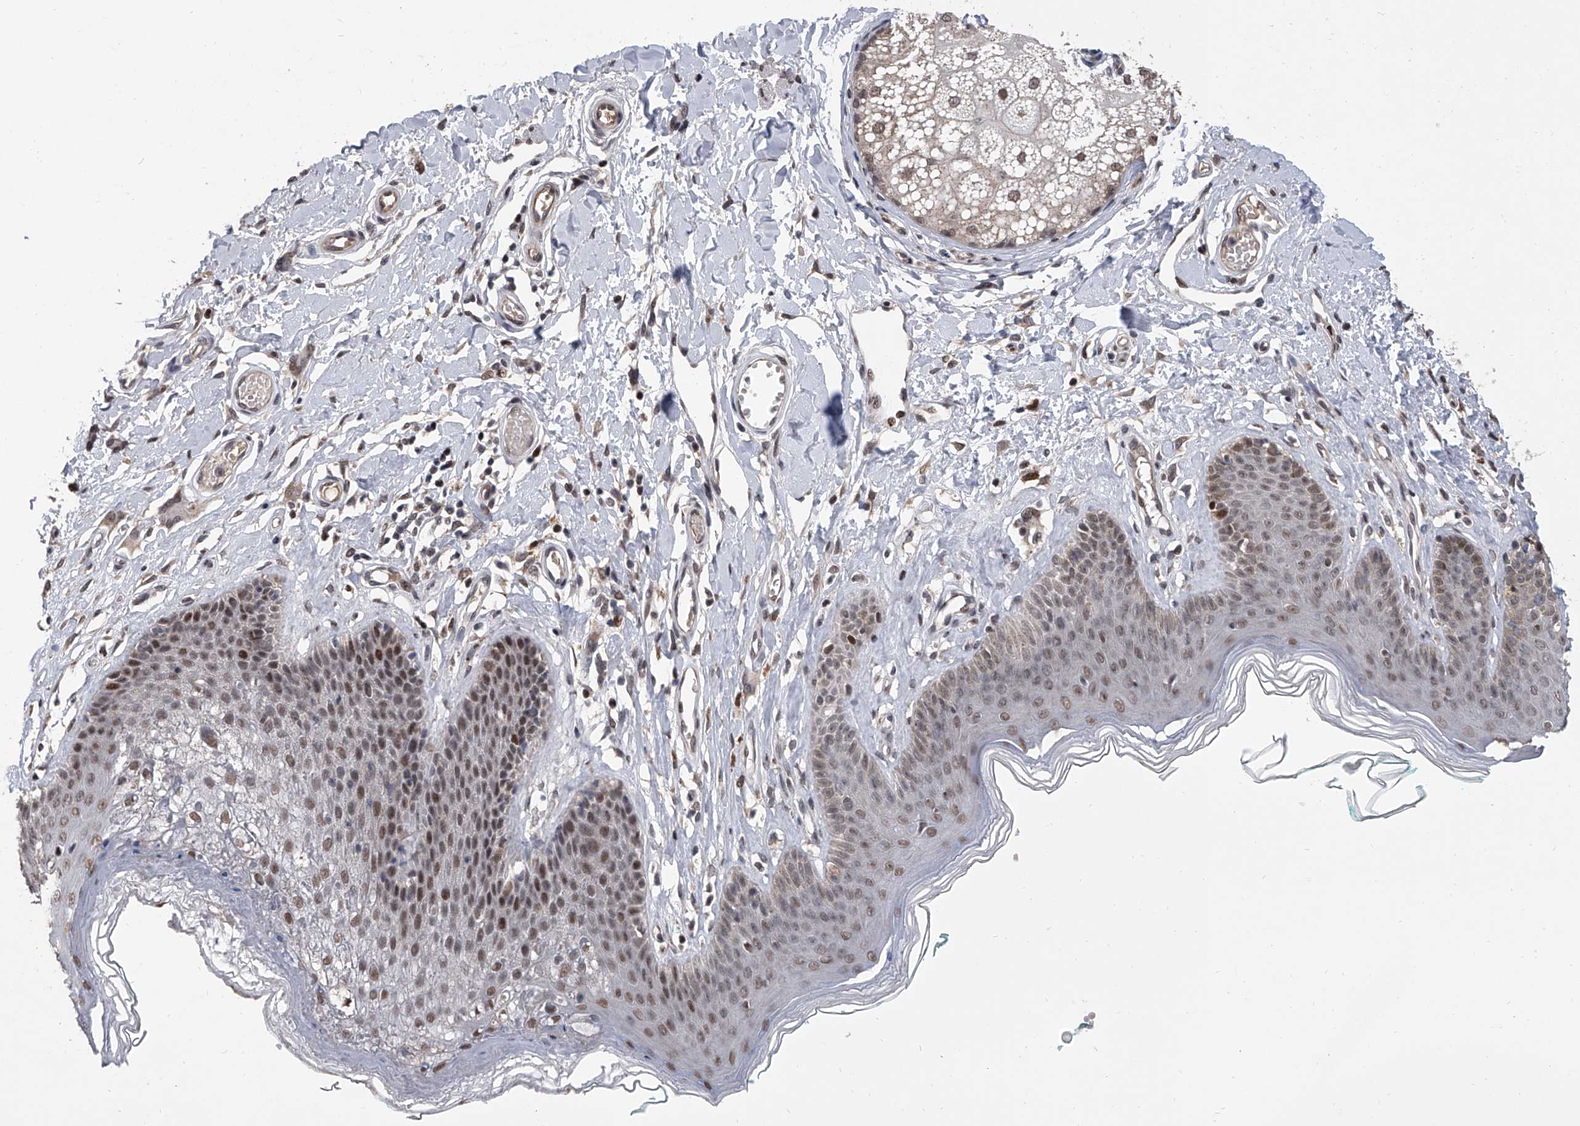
{"staining": {"intensity": "moderate", "quantity": ">75%", "location": "nuclear"}, "tissue": "skin", "cell_type": "Epidermal cells", "image_type": "normal", "snomed": [{"axis": "morphology", "description": "Normal tissue, NOS"}, {"axis": "morphology", "description": "Squamous cell carcinoma, NOS"}, {"axis": "topography", "description": "Vulva"}], "caption": "A photomicrograph of human skin stained for a protein demonstrates moderate nuclear brown staining in epidermal cells. (Stains: DAB in brown, nuclei in blue, Microscopy: brightfield microscopy at high magnification).", "gene": "ZNF426", "patient": {"sex": "female", "age": 85}}